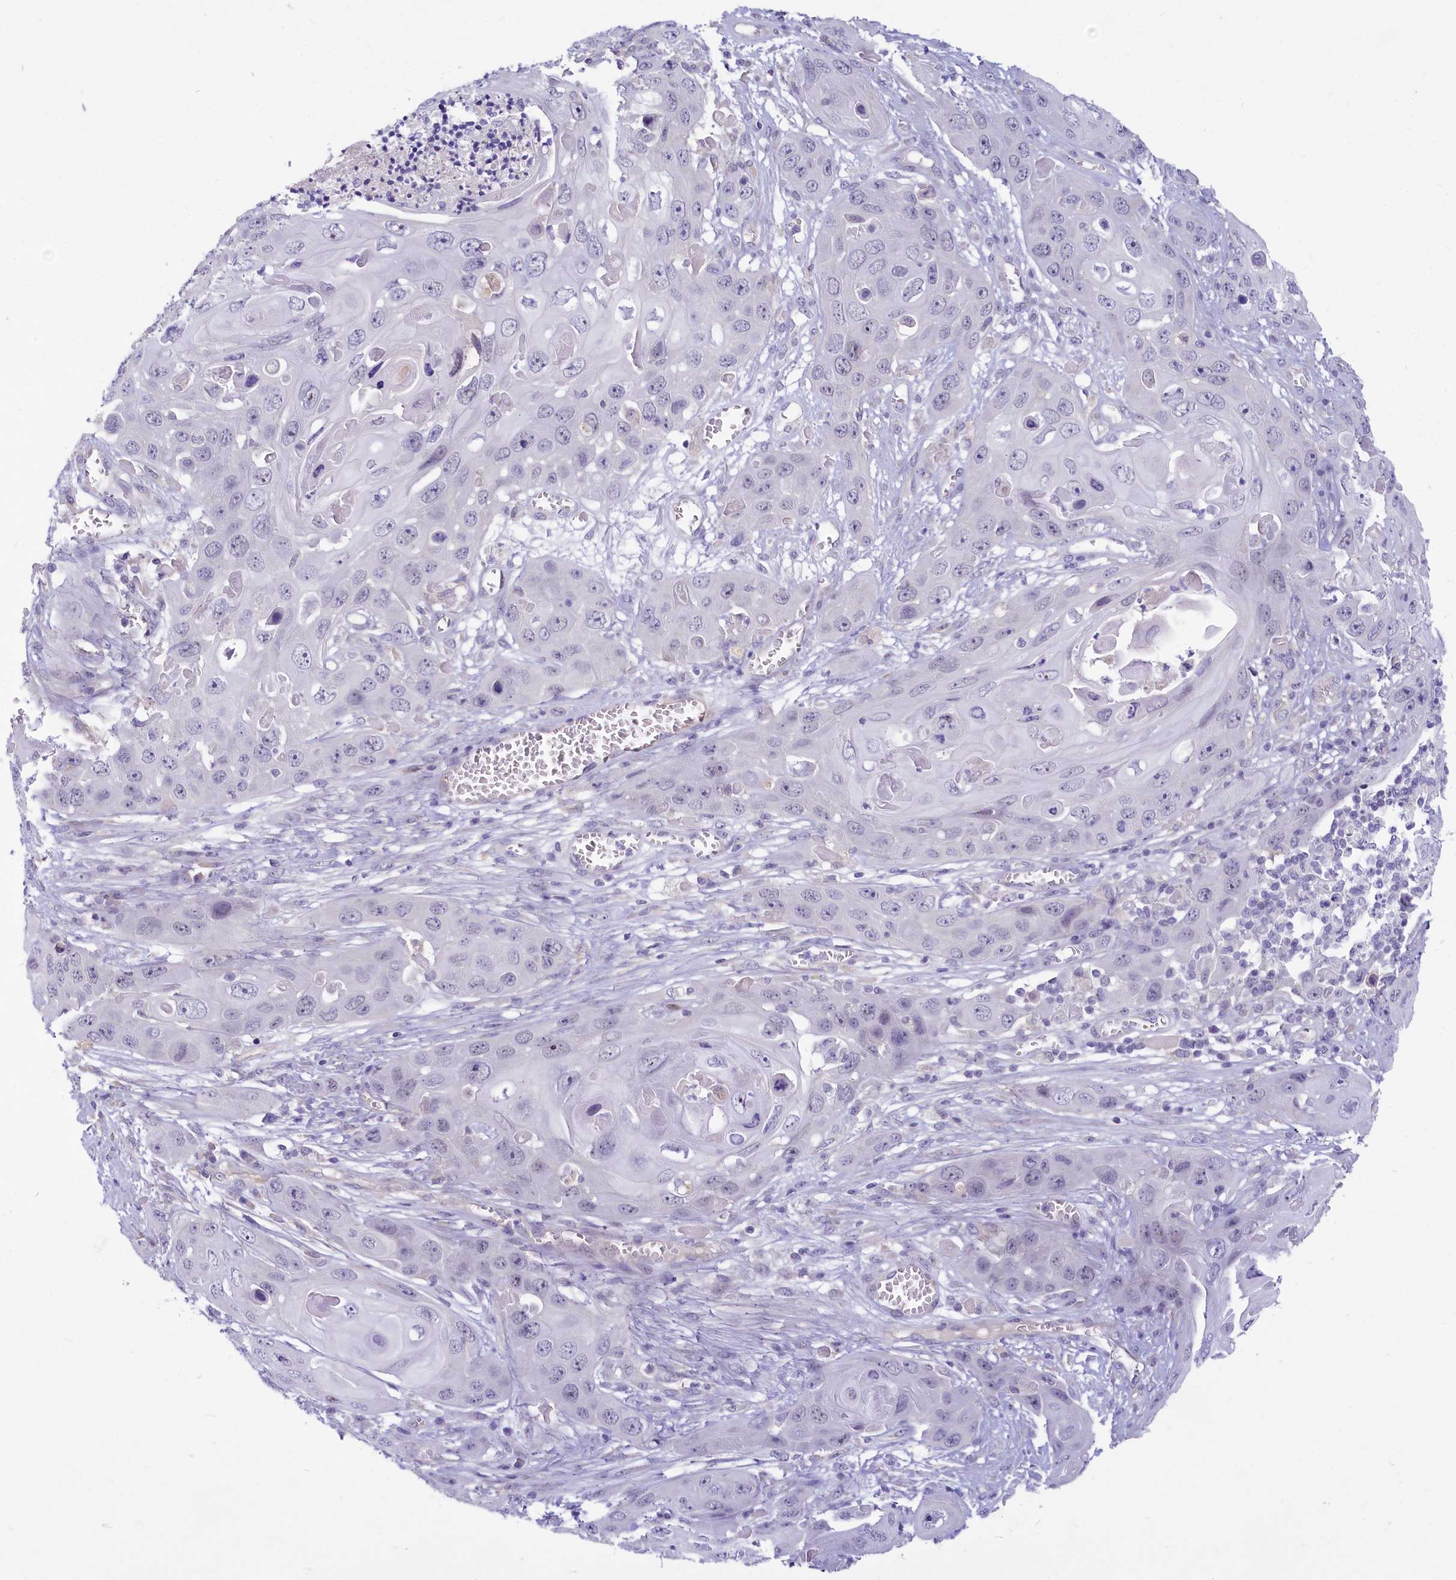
{"staining": {"intensity": "negative", "quantity": "none", "location": "none"}, "tissue": "skin cancer", "cell_type": "Tumor cells", "image_type": "cancer", "snomed": [{"axis": "morphology", "description": "Squamous cell carcinoma, NOS"}, {"axis": "topography", "description": "Skin"}], "caption": "This is a image of immunohistochemistry staining of squamous cell carcinoma (skin), which shows no staining in tumor cells.", "gene": "PROCR", "patient": {"sex": "male", "age": 55}}